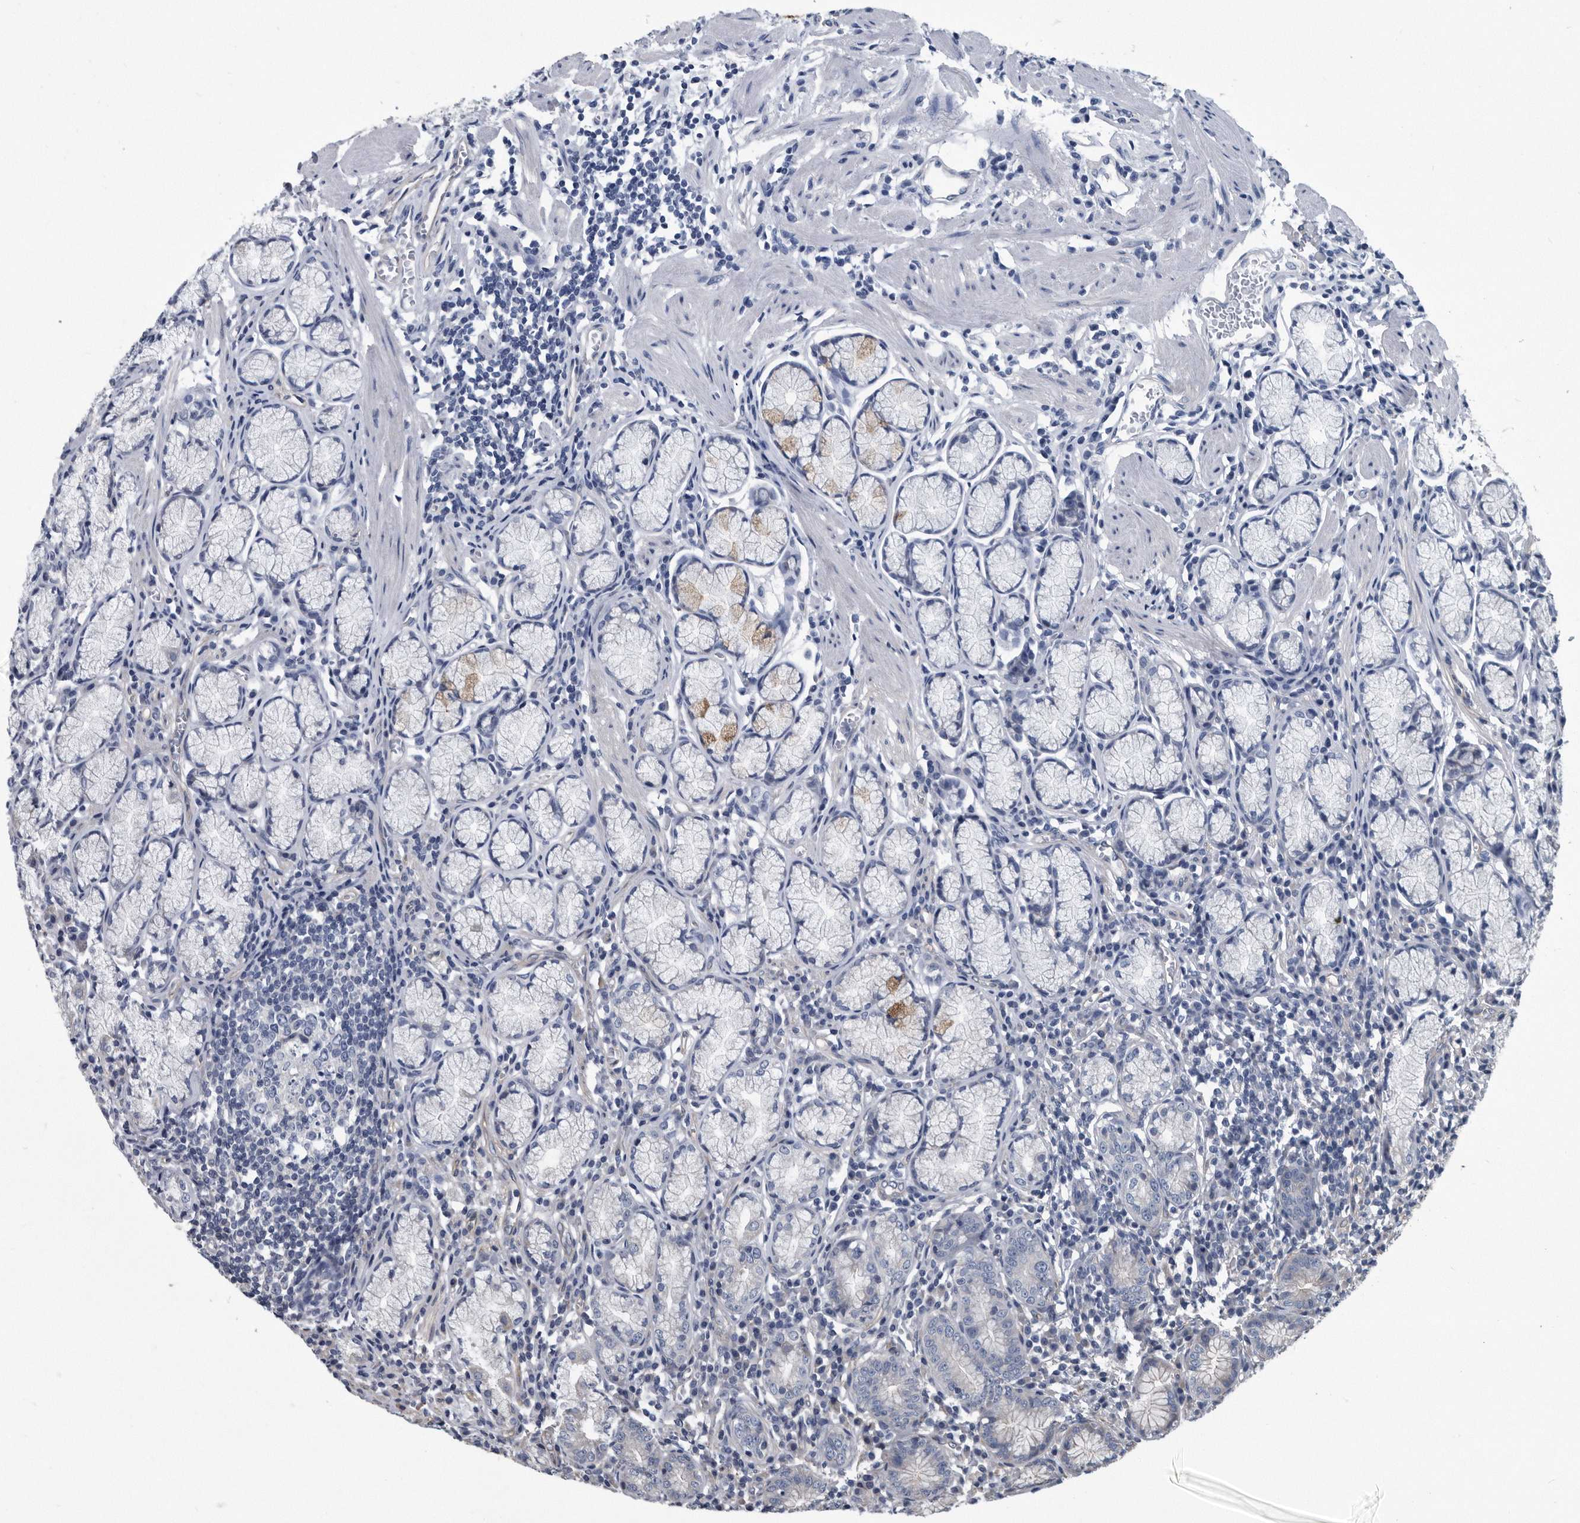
{"staining": {"intensity": "strong", "quantity": "<25%", "location": "cytoplasmic/membranous"}, "tissue": "stomach", "cell_type": "Glandular cells", "image_type": "normal", "snomed": [{"axis": "morphology", "description": "Normal tissue, NOS"}, {"axis": "topography", "description": "Stomach"}], "caption": "Glandular cells exhibit medium levels of strong cytoplasmic/membranous positivity in about <25% of cells in normal human stomach. (DAB = brown stain, brightfield microscopy at high magnification).", "gene": "ARMCX1", "patient": {"sex": "male", "age": 55}}